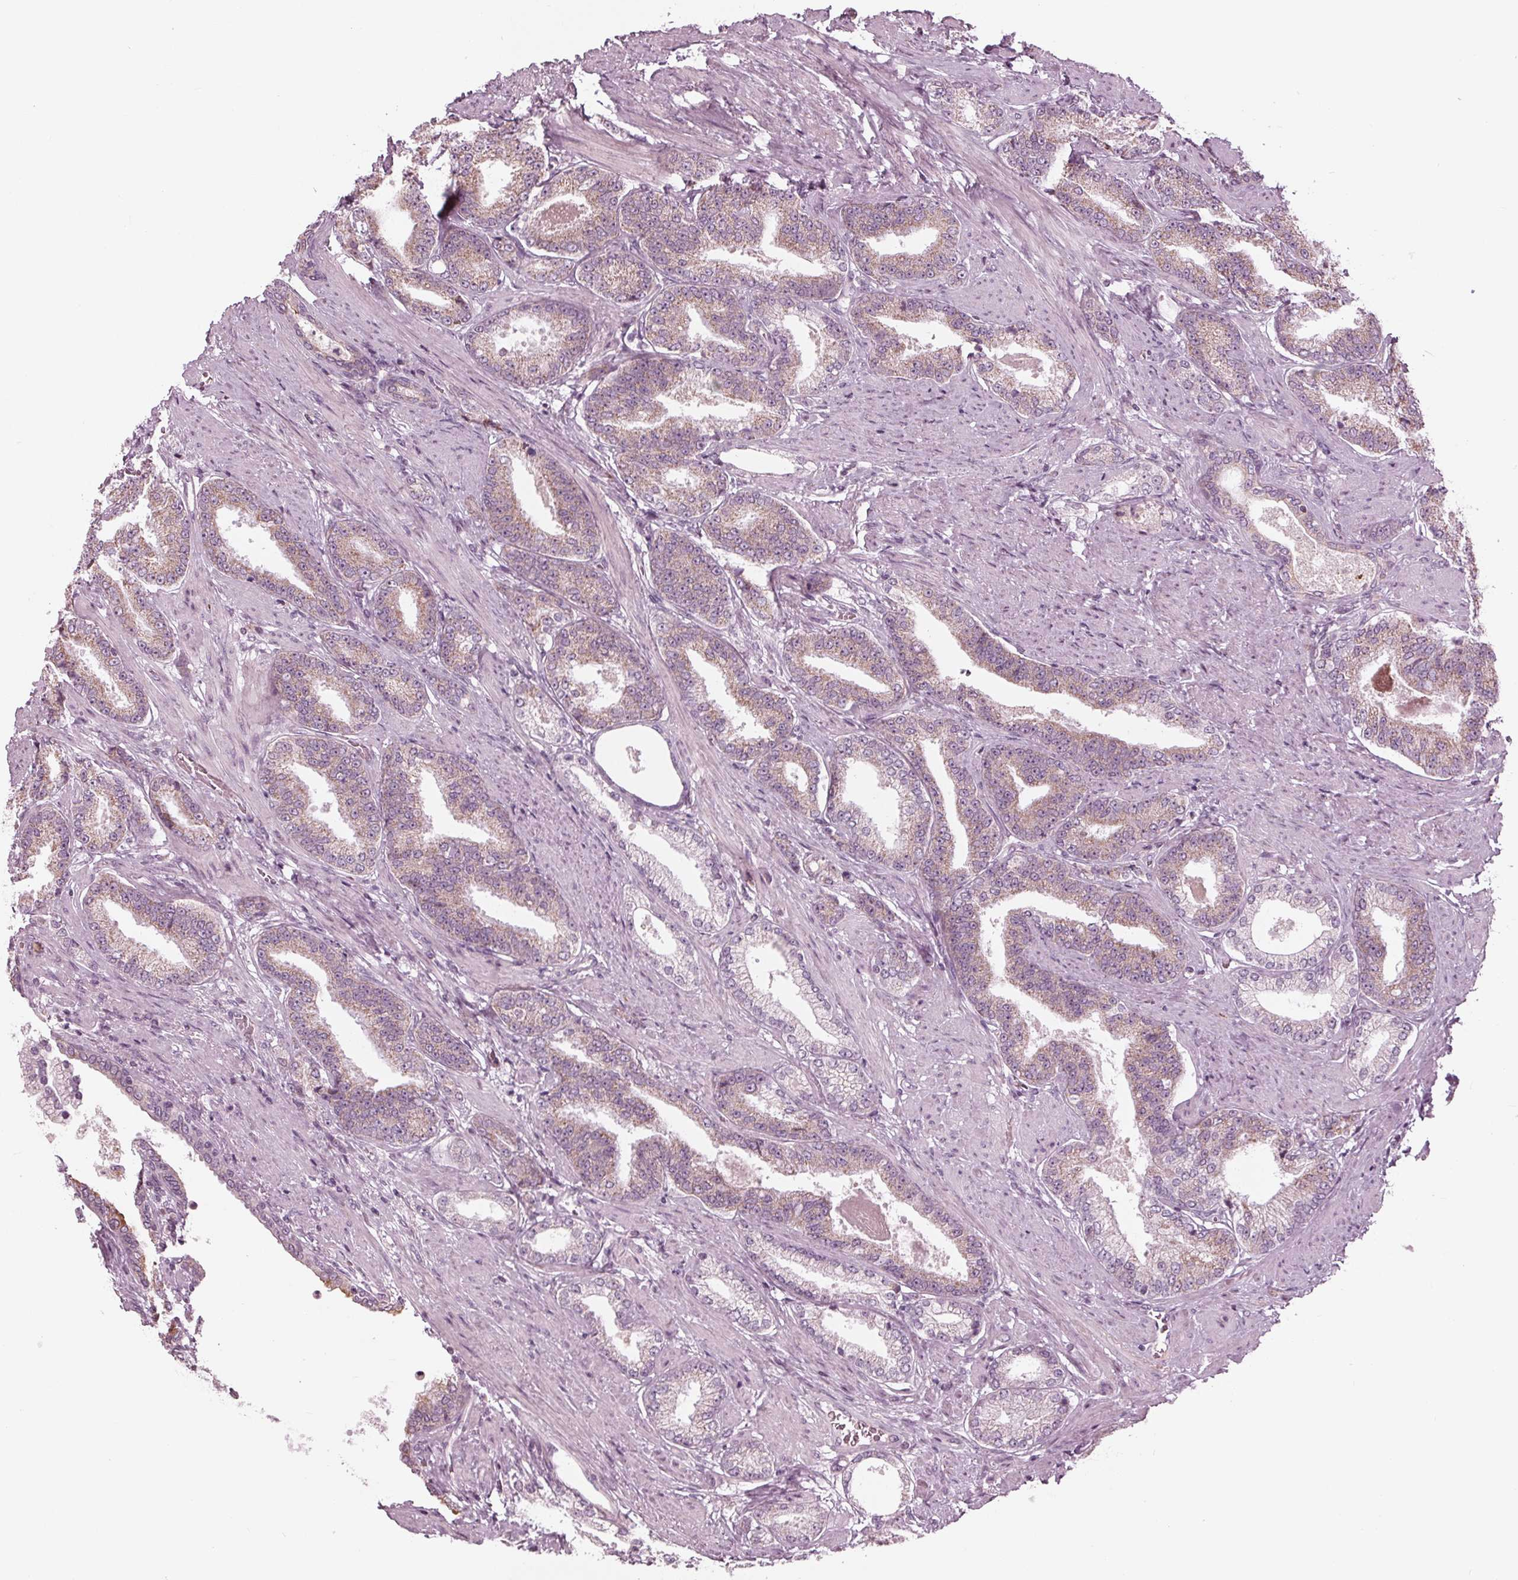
{"staining": {"intensity": "weak", "quantity": ">75%", "location": "cytoplasmic/membranous"}, "tissue": "prostate cancer", "cell_type": "Tumor cells", "image_type": "cancer", "snomed": [{"axis": "morphology", "description": "Adenocarcinoma, High grade"}, {"axis": "topography", "description": "Prostate and seminal vesicle, NOS"}], "caption": "Protein expression analysis of human prostate high-grade adenocarcinoma reveals weak cytoplasmic/membranous staining in about >75% of tumor cells. The staining is performed using DAB (3,3'-diaminobenzidine) brown chromogen to label protein expression. The nuclei are counter-stained blue using hematoxylin.", "gene": "CLN6", "patient": {"sex": "male", "age": 61}}